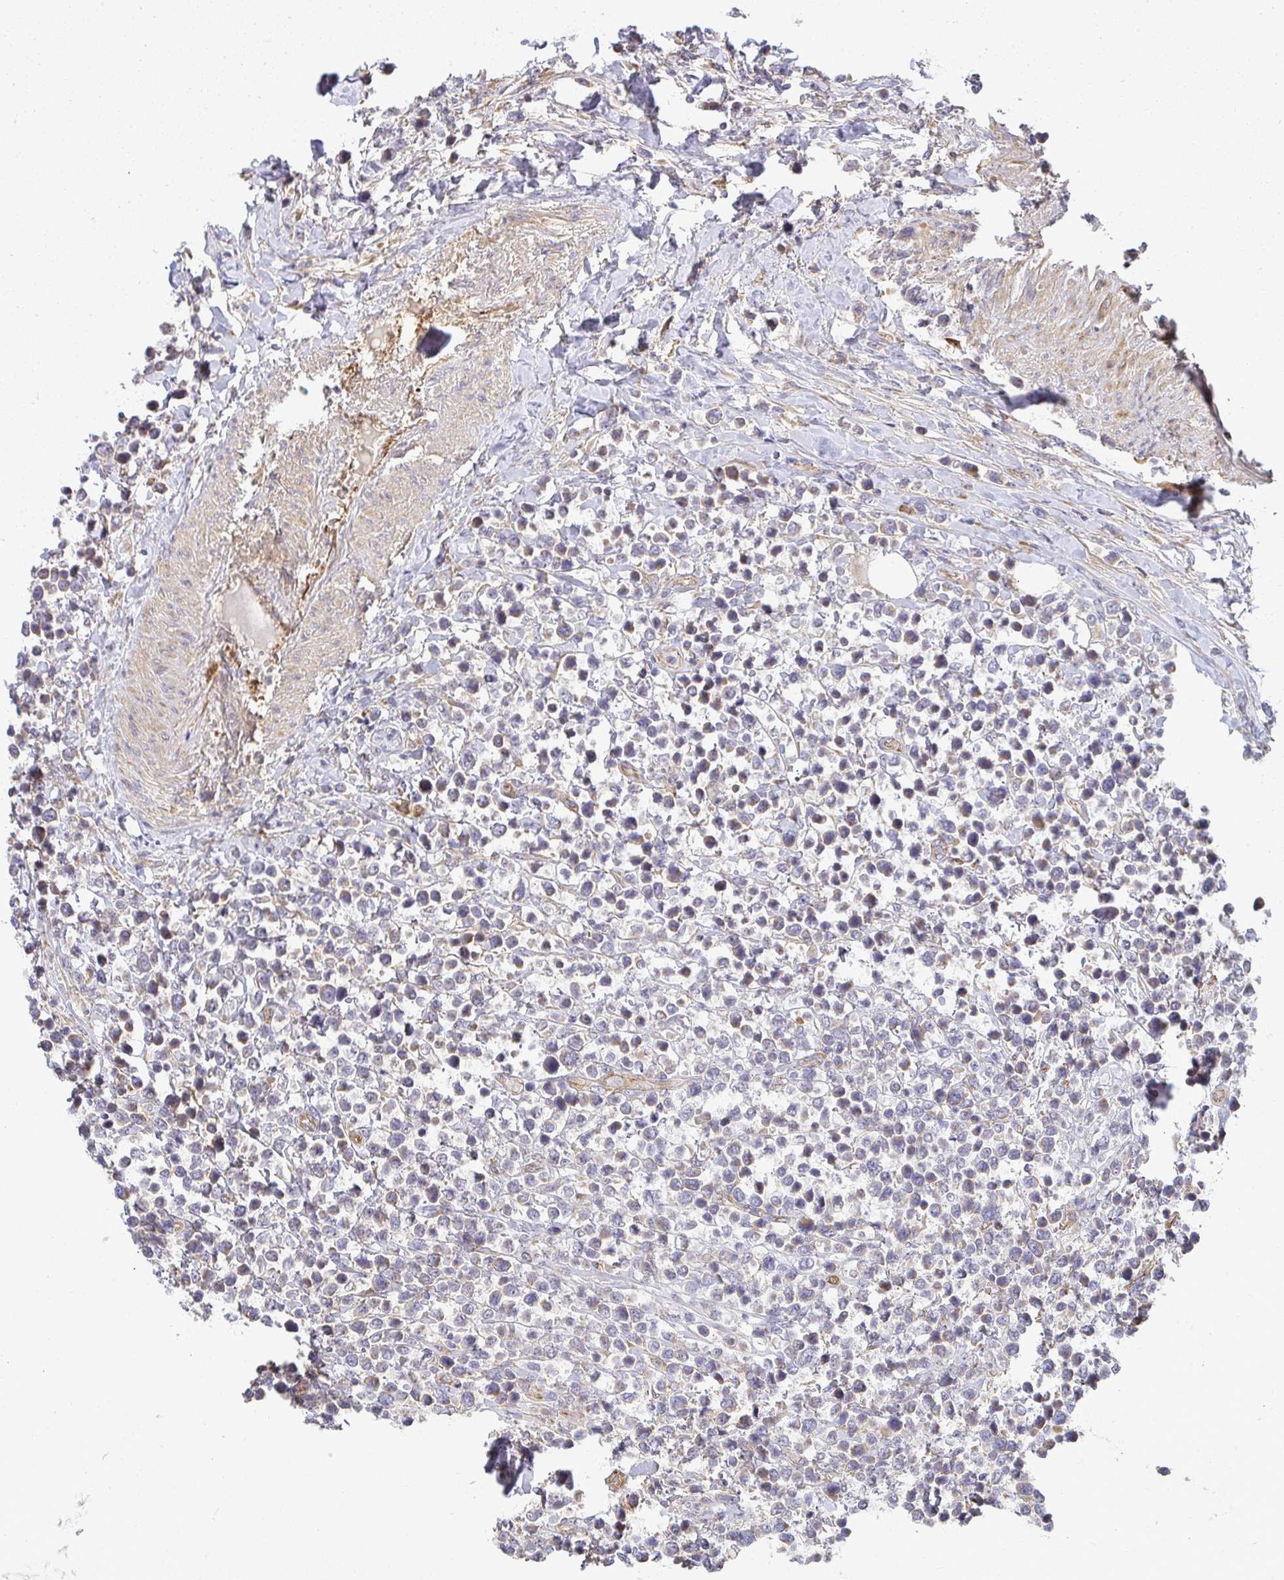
{"staining": {"intensity": "negative", "quantity": "none", "location": "none"}, "tissue": "lymphoma", "cell_type": "Tumor cells", "image_type": "cancer", "snomed": [{"axis": "morphology", "description": "Malignant lymphoma, non-Hodgkin's type, High grade"}, {"axis": "topography", "description": "Soft tissue"}], "caption": "A histopathology image of lymphoma stained for a protein reveals no brown staining in tumor cells.", "gene": "B4GALT6", "patient": {"sex": "female", "age": 56}}